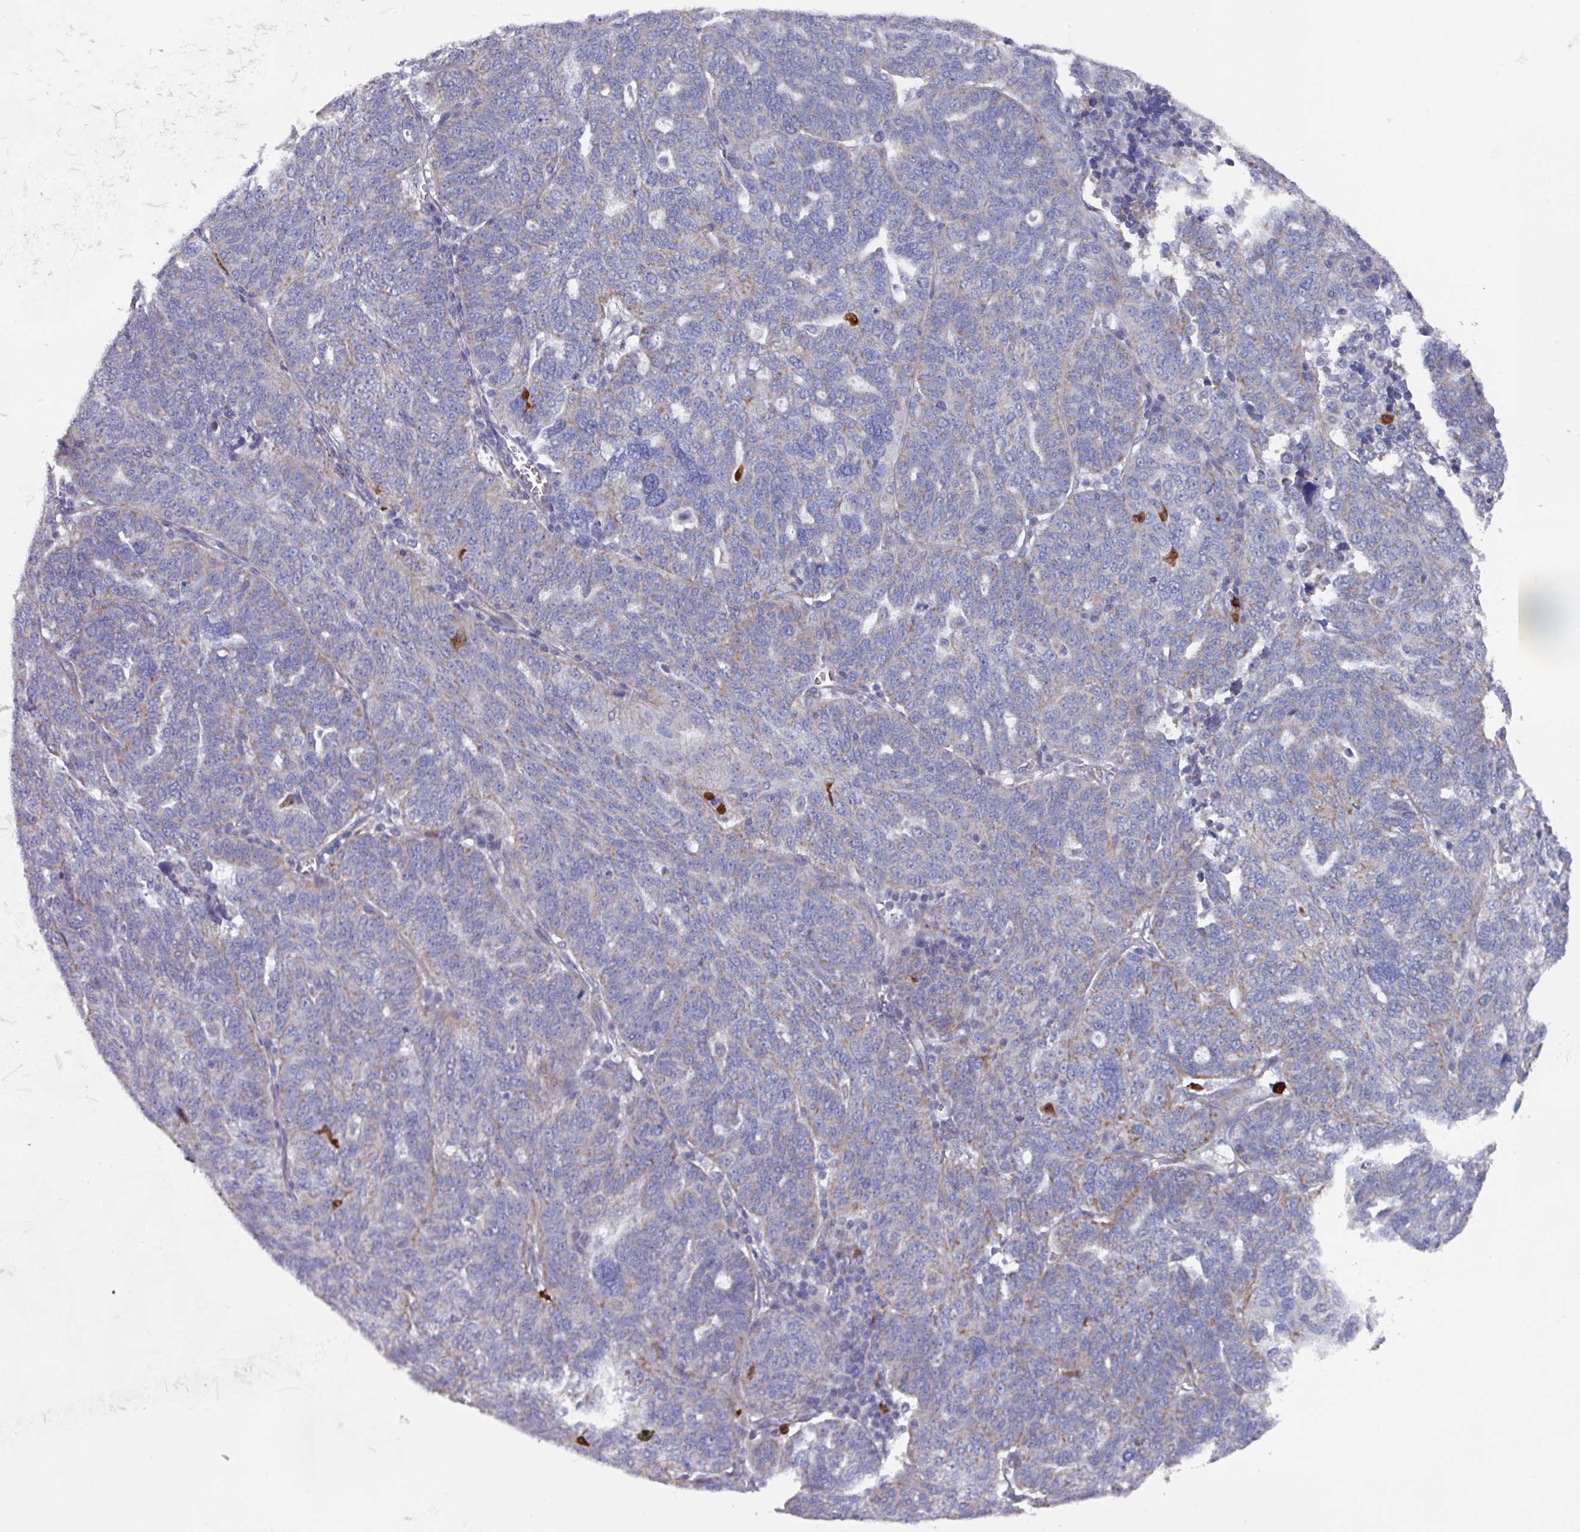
{"staining": {"intensity": "weak", "quantity": "25%-75%", "location": "cytoplasmic/membranous"}, "tissue": "ovarian cancer", "cell_type": "Tumor cells", "image_type": "cancer", "snomed": [{"axis": "morphology", "description": "Cystadenocarcinoma, serous, NOS"}, {"axis": "topography", "description": "Ovary"}], "caption": "IHC staining of serous cystadenocarcinoma (ovarian), which displays low levels of weak cytoplasmic/membranous positivity in approximately 25%-75% of tumor cells indicating weak cytoplasmic/membranous protein expression. The staining was performed using DAB (brown) for protein detection and nuclei were counterstained in hematoxylin (blue).", "gene": "UQCC2", "patient": {"sex": "female", "age": 59}}